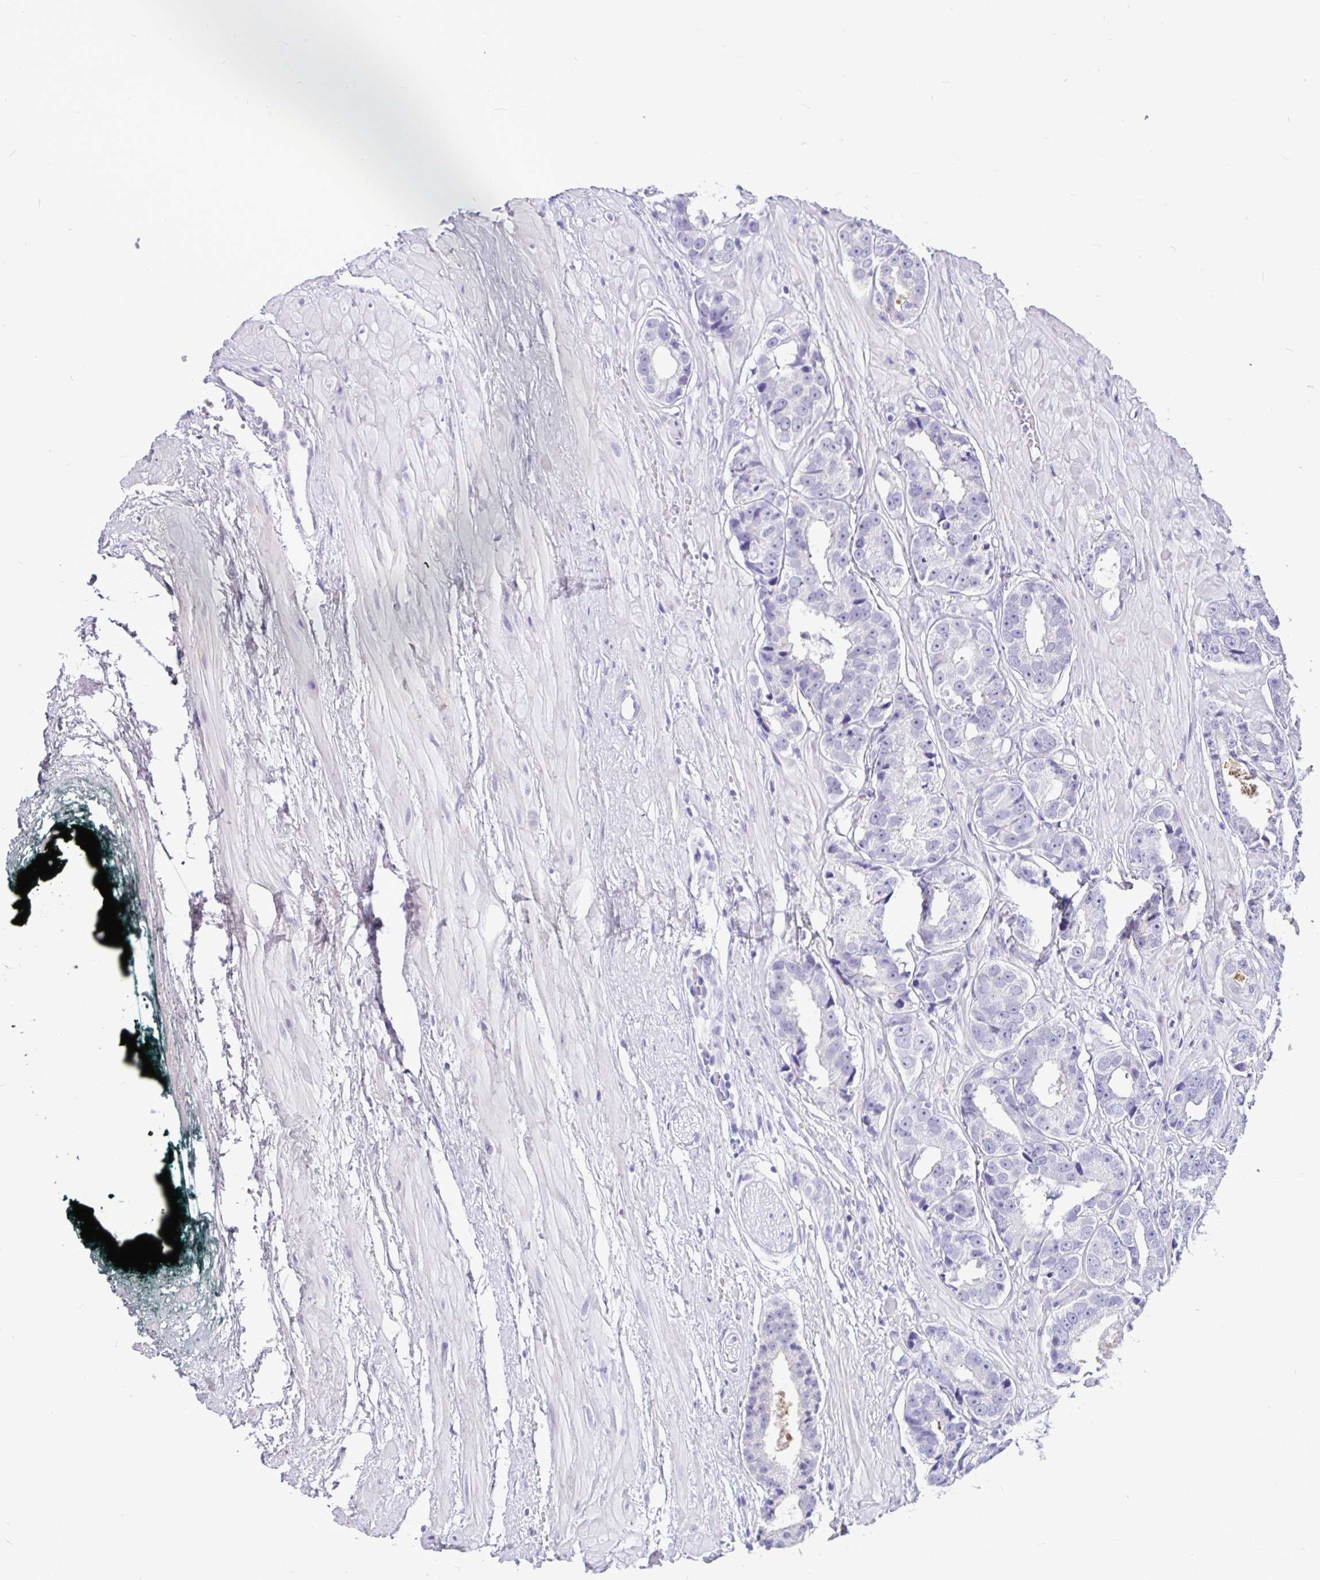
{"staining": {"intensity": "negative", "quantity": "none", "location": "none"}, "tissue": "prostate cancer", "cell_type": "Tumor cells", "image_type": "cancer", "snomed": [{"axis": "morphology", "description": "Adenocarcinoma, High grade"}, {"axis": "topography", "description": "Prostate"}], "caption": "IHC micrograph of prostate cancer stained for a protein (brown), which demonstrates no expression in tumor cells.", "gene": "KIAA2013", "patient": {"sex": "male", "age": 71}}